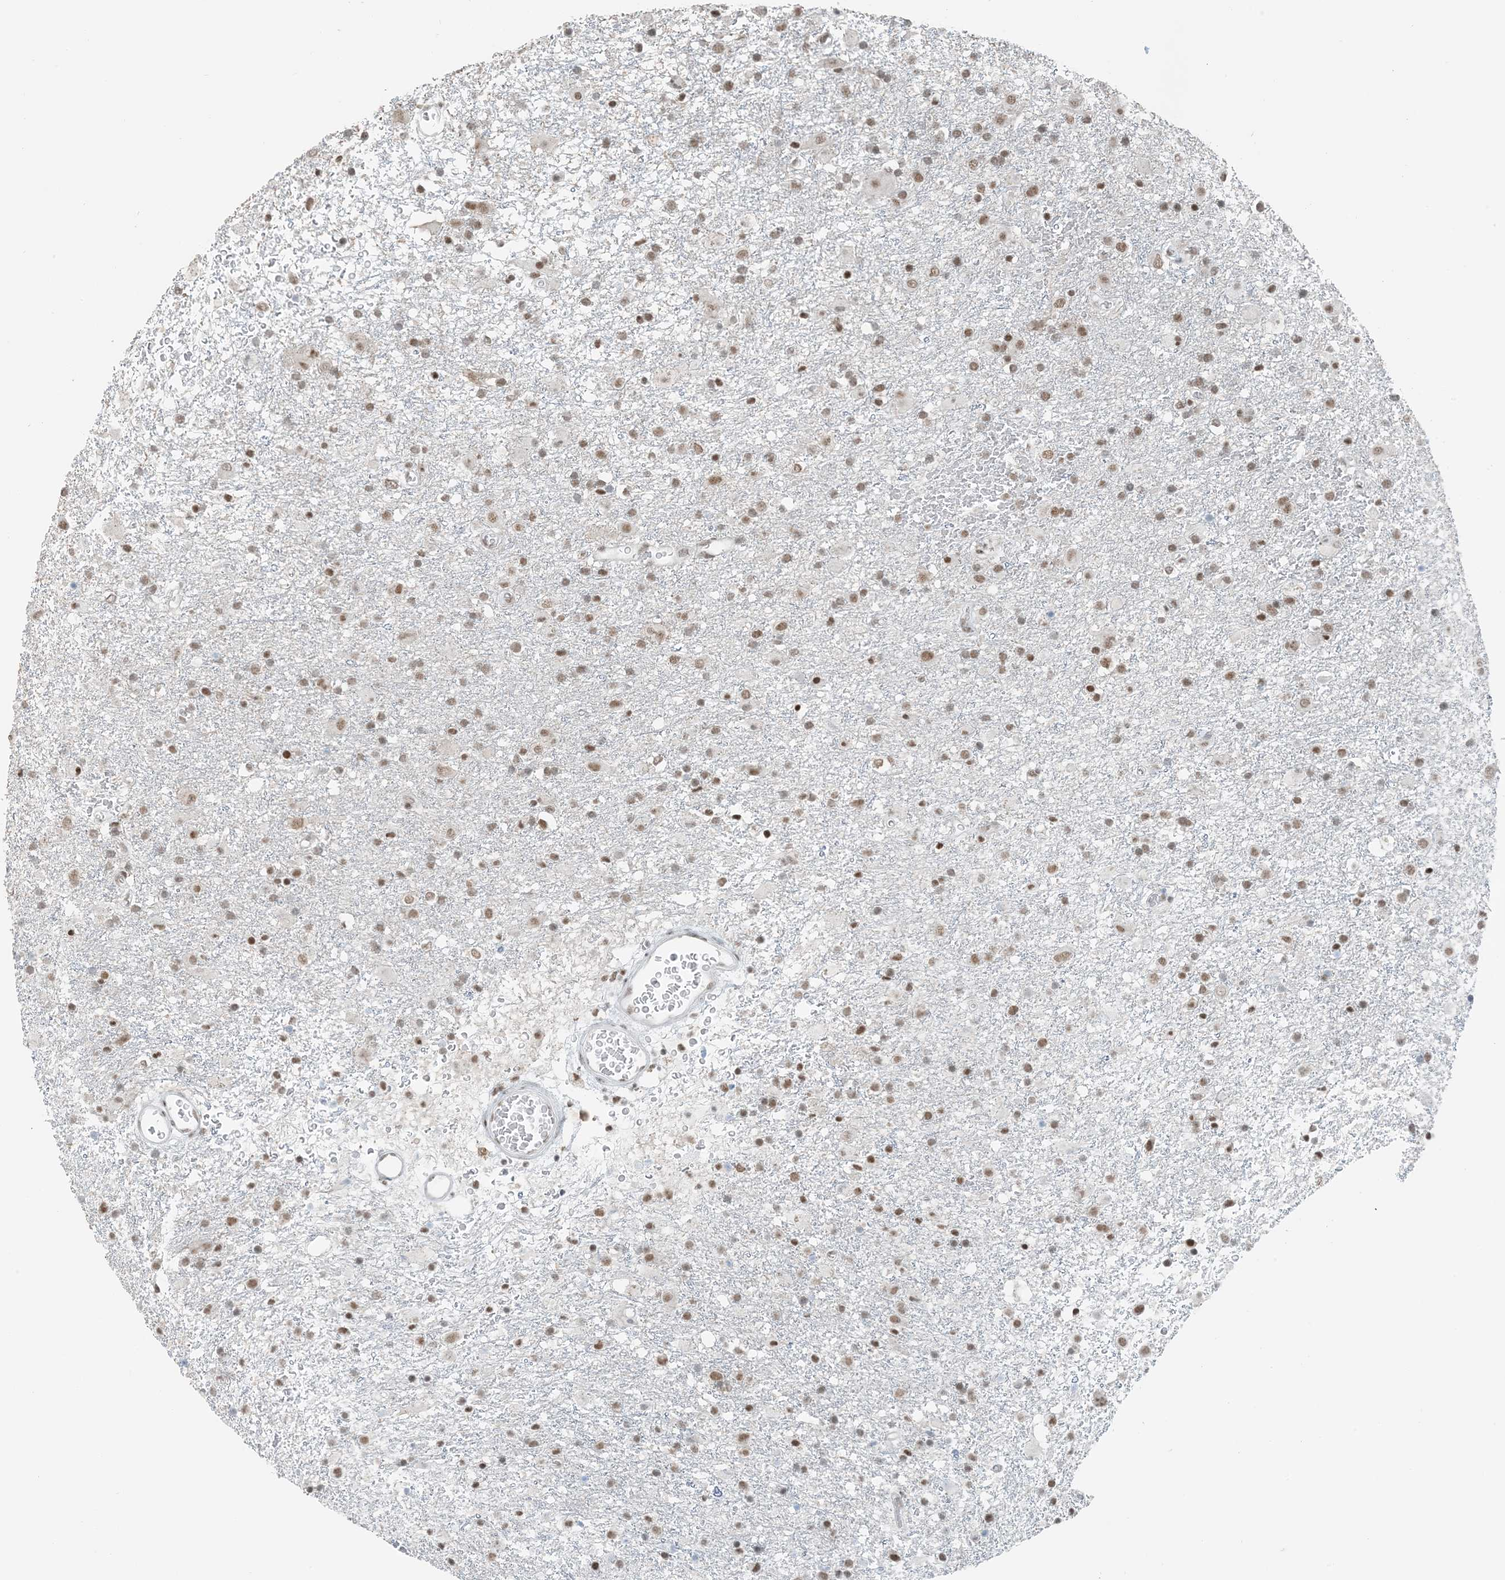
{"staining": {"intensity": "moderate", "quantity": ">75%", "location": "nuclear"}, "tissue": "glioma", "cell_type": "Tumor cells", "image_type": "cancer", "snomed": [{"axis": "morphology", "description": "Glioma, malignant, Low grade"}, {"axis": "topography", "description": "Brain"}], "caption": "Protein expression analysis of human low-grade glioma (malignant) reveals moderate nuclear positivity in approximately >75% of tumor cells.", "gene": "ZNF500", "patient": {"sex": "male", "age": 65}}